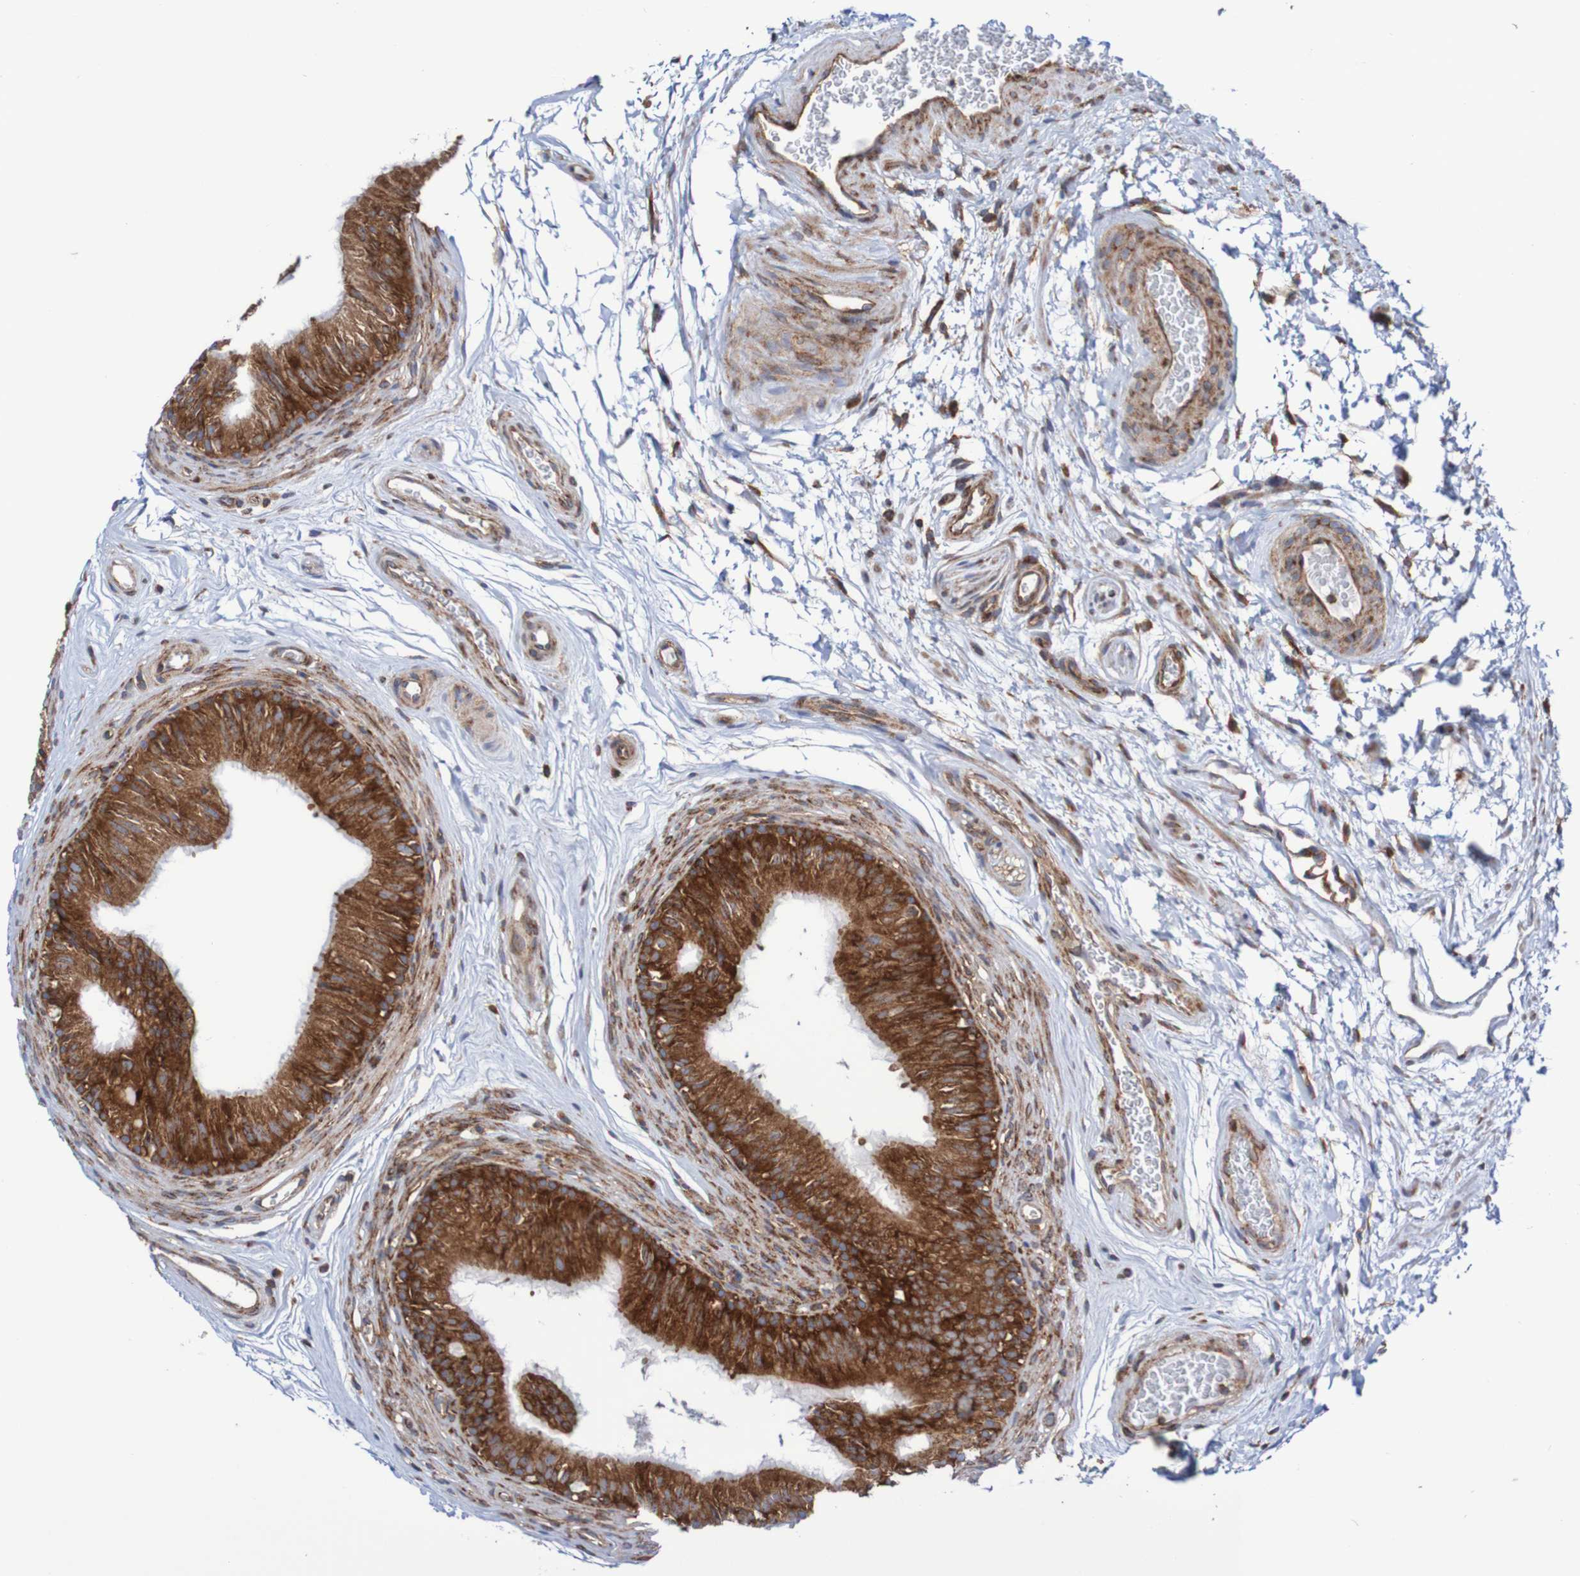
{"staining": {"intensity": "strong", "quantity": ">75%", "location": "cytoplasmic/membranous"}, "tissue": "epididymis", "cell_type": "Glandular cells", "image_type": "normal", "snomed": [{"axis": "morphology", "description": "Normal tissue, NOS"}, {"axis": "topography", "description": "Epididymis"}], "caption": "This image reveals immunohistochemistry staining of normal human epididymis, with high strong cytoplasmic/membranous positivity in approximately >75% of glandular cells.", "gene": "FXR2", "patient": {"sex": "male", "age": 36}}